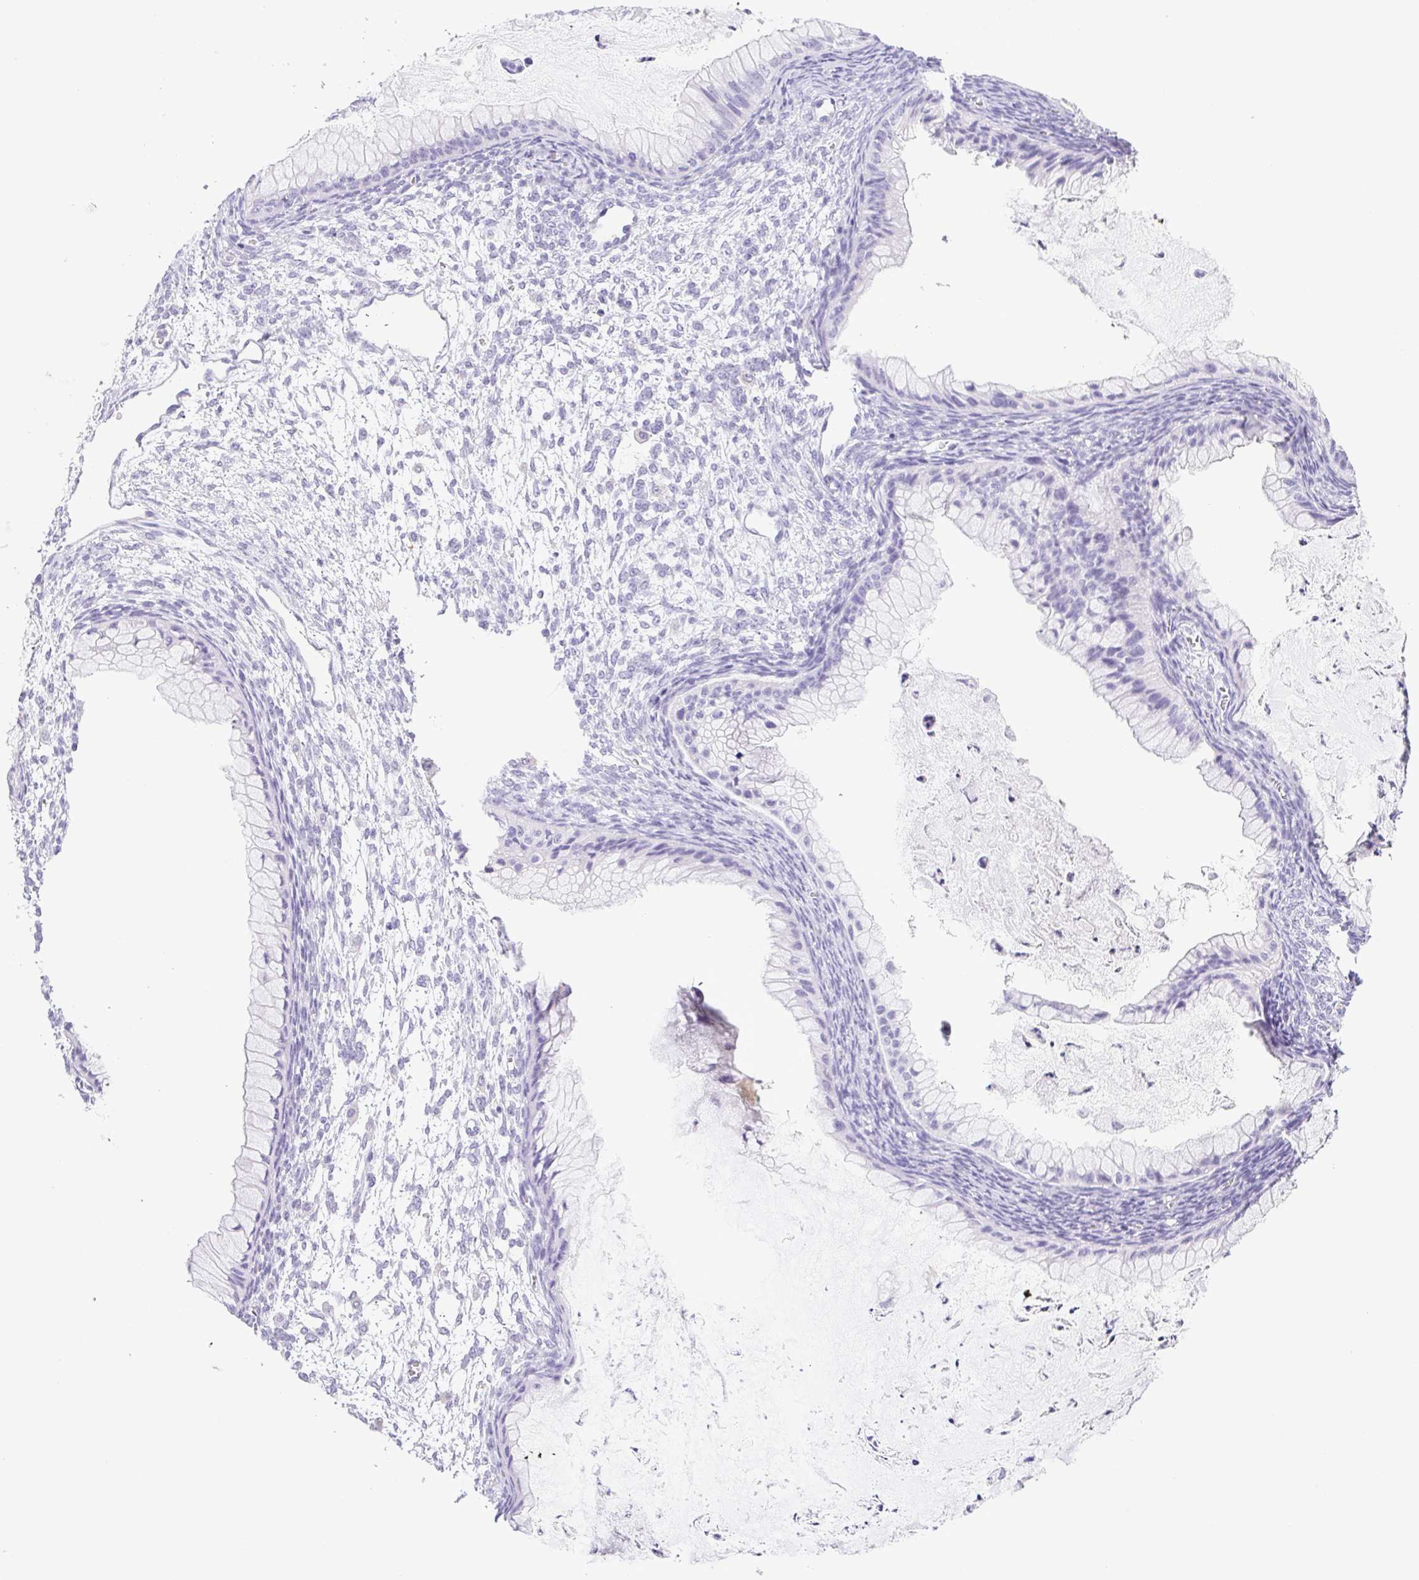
{"staining": {"intensity": "negative", "quantity": "none", "location": "none"}, "tissue": "ovarian cancer", "cell_type": "Tumor cells", "image_type": "cancer", "snomed": [{"axis": "morphology", "description": "Cystadenocarcinoma, mucinous, NOS"}, {"axis": "topography", "description": "Ovary"}], "caption": "Protein analysis of ovarian cancer (mucinous cystadenocarcinoma) exhibits no significant positivity in tumor cells.", "gene": "SYNPR", "patient": {"sex": "female", "age": 72}}